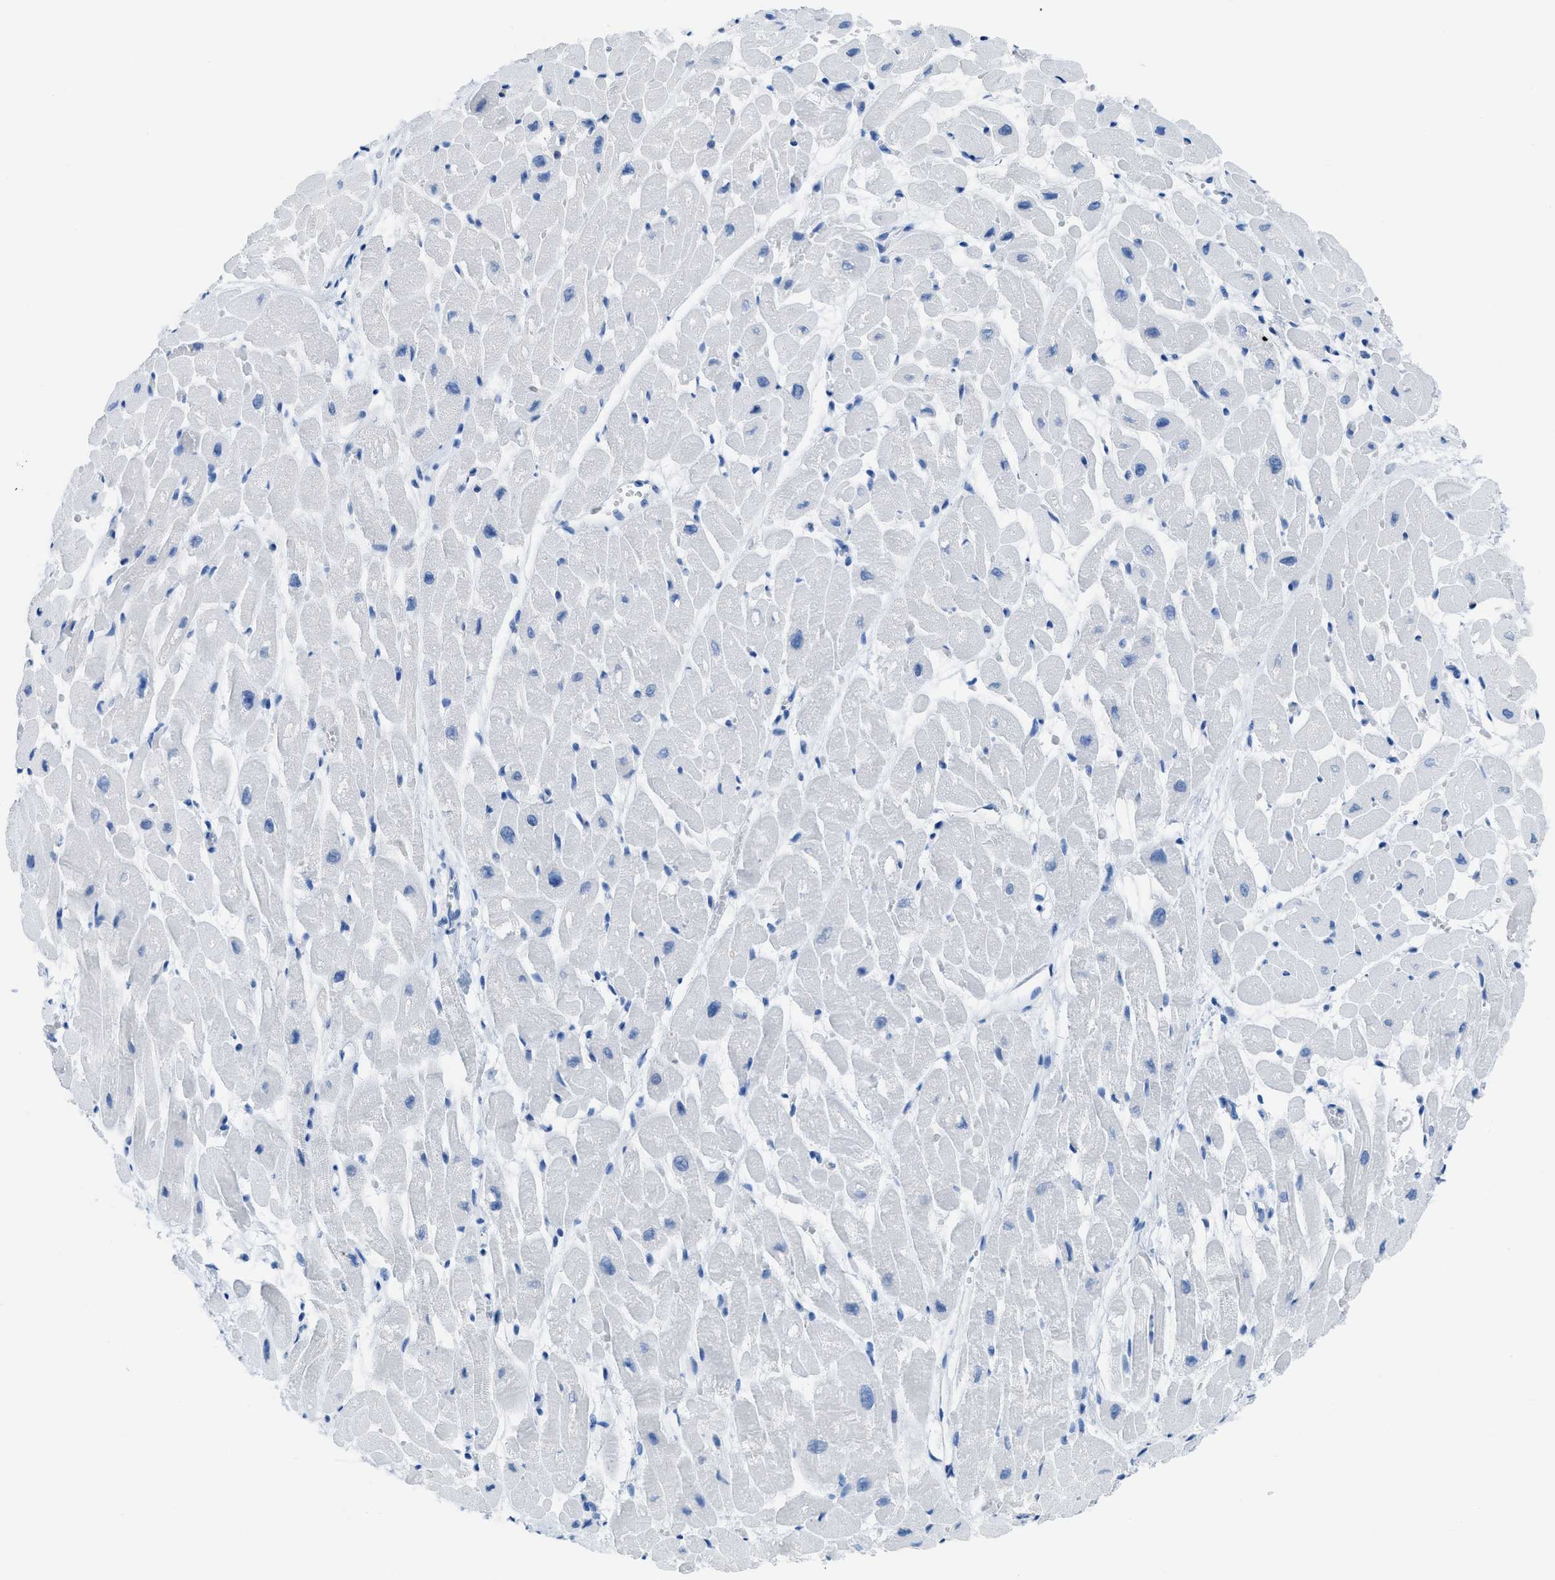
{"staining": {"intensity": "negative", "quantity": "none", "location": "none"}, "tissue": "heart muscle", "cell_type": "Cardiomyocytes", "image_type": "normal", "snomed": [{"axis": "morphology", "description": "Normal tissue, NOS"}, {"axis": "topography", "description": "Heart"}], "caption": "High magnification brightfield microscopy of unremarkable heart muscle stained with DAB (brown) and counterstained with hematoxylin (blue): cardiomyocytes show no significant positivity. (Brightfield microscopy of DAB (3,3'-diaminobenzidine) IHC at high magnification).", "gene": "CDKN2A", "patient": {"sex": "male", "age": 45}}